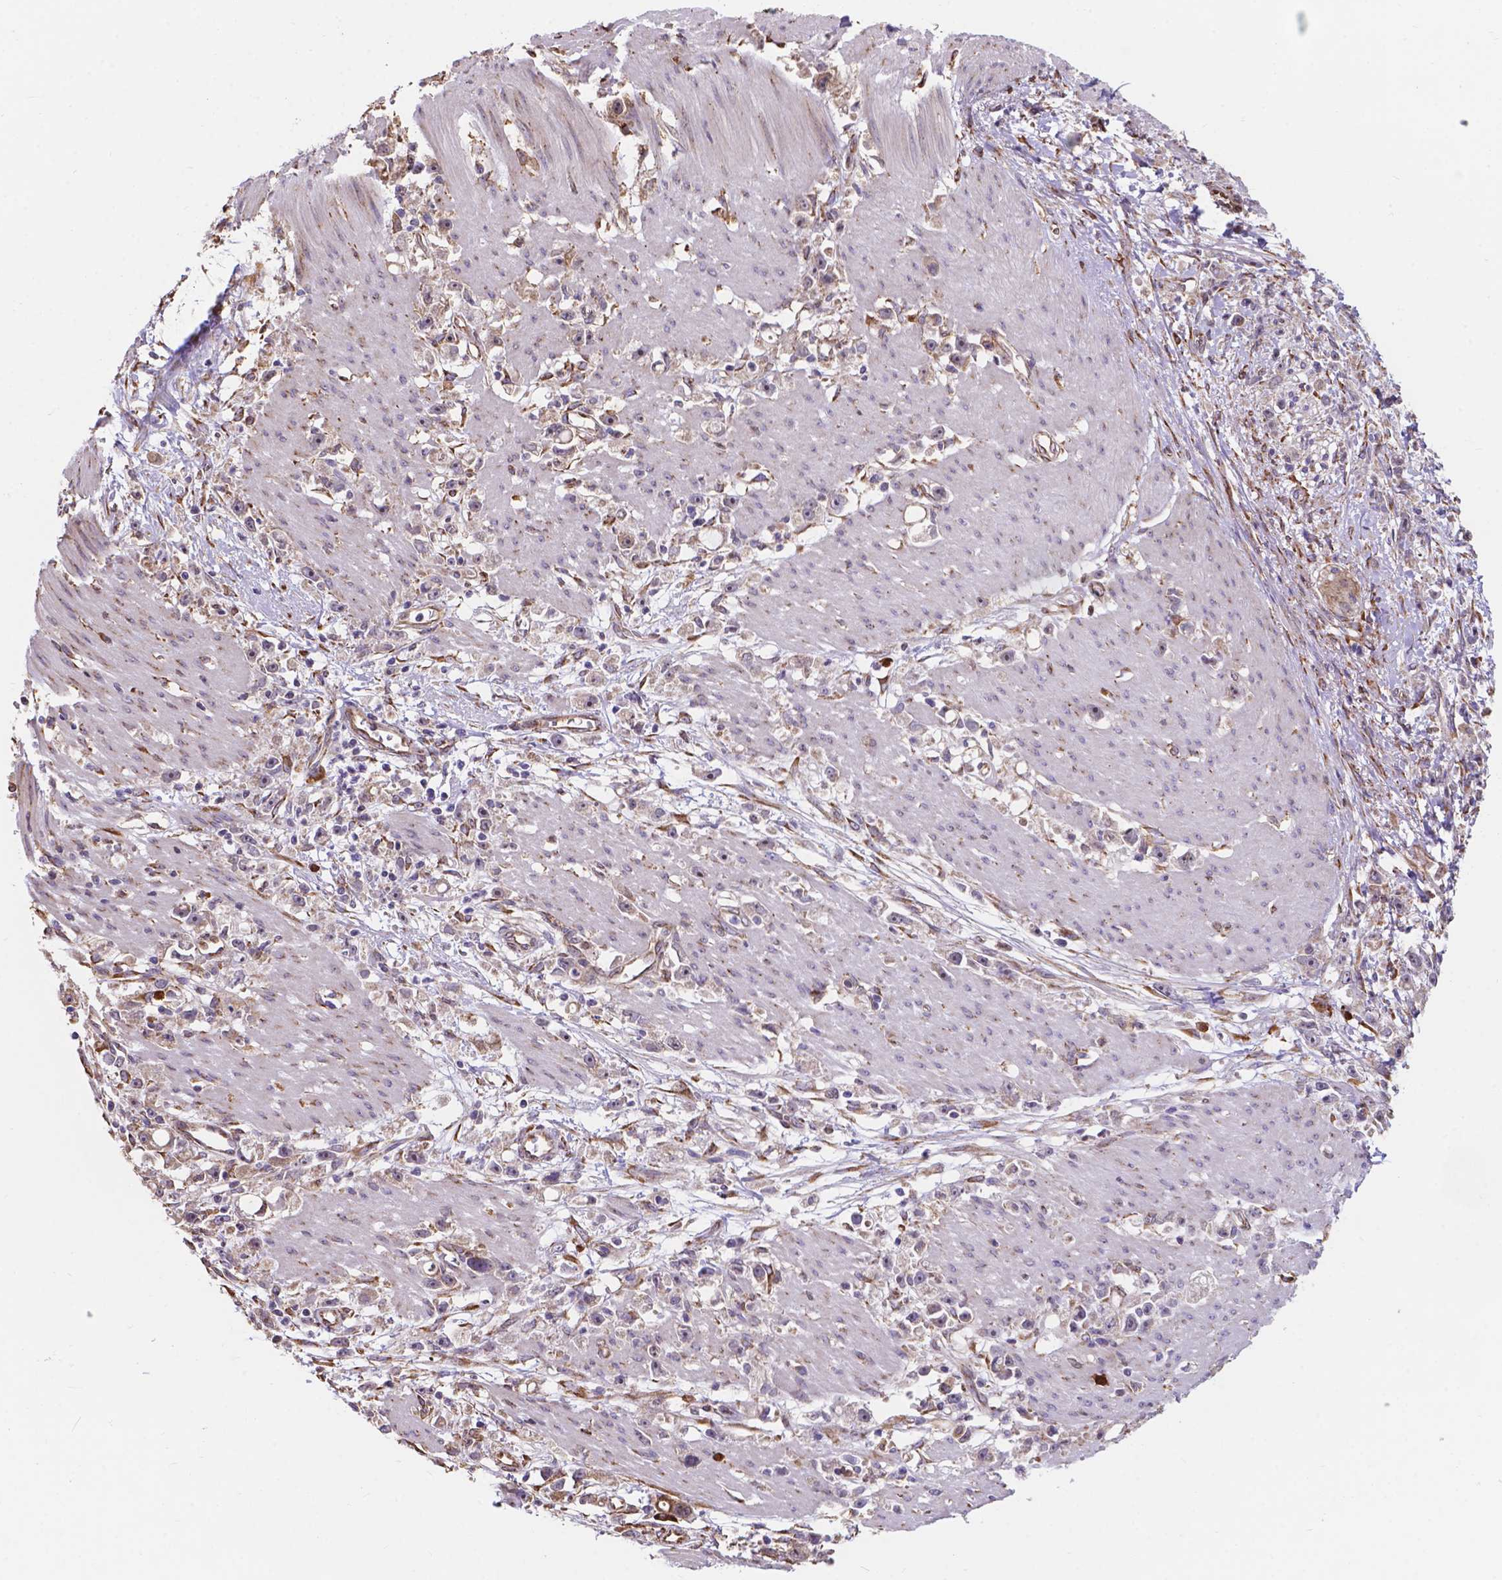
{"staining": {"intensity": "weak", "quantity": "<25%", "location": "cytoplasmic/membranous"}, "tissue": "stomach cancer", "cell_type": "Tumor cells", "image_type": "cancer", "snomed": [{"axis": "morphology", "description": "Adenocarcinoma, NOS"}, {"axis": "topography", "description": "Stomach"}], "caption": "This is an immunohistochemistry photomicrograph of human adenocarcinoma (stomach). There is no positivity in tumor cells.", "gene": "IPO11", "patient": {"sex": "female", "age": 59}}